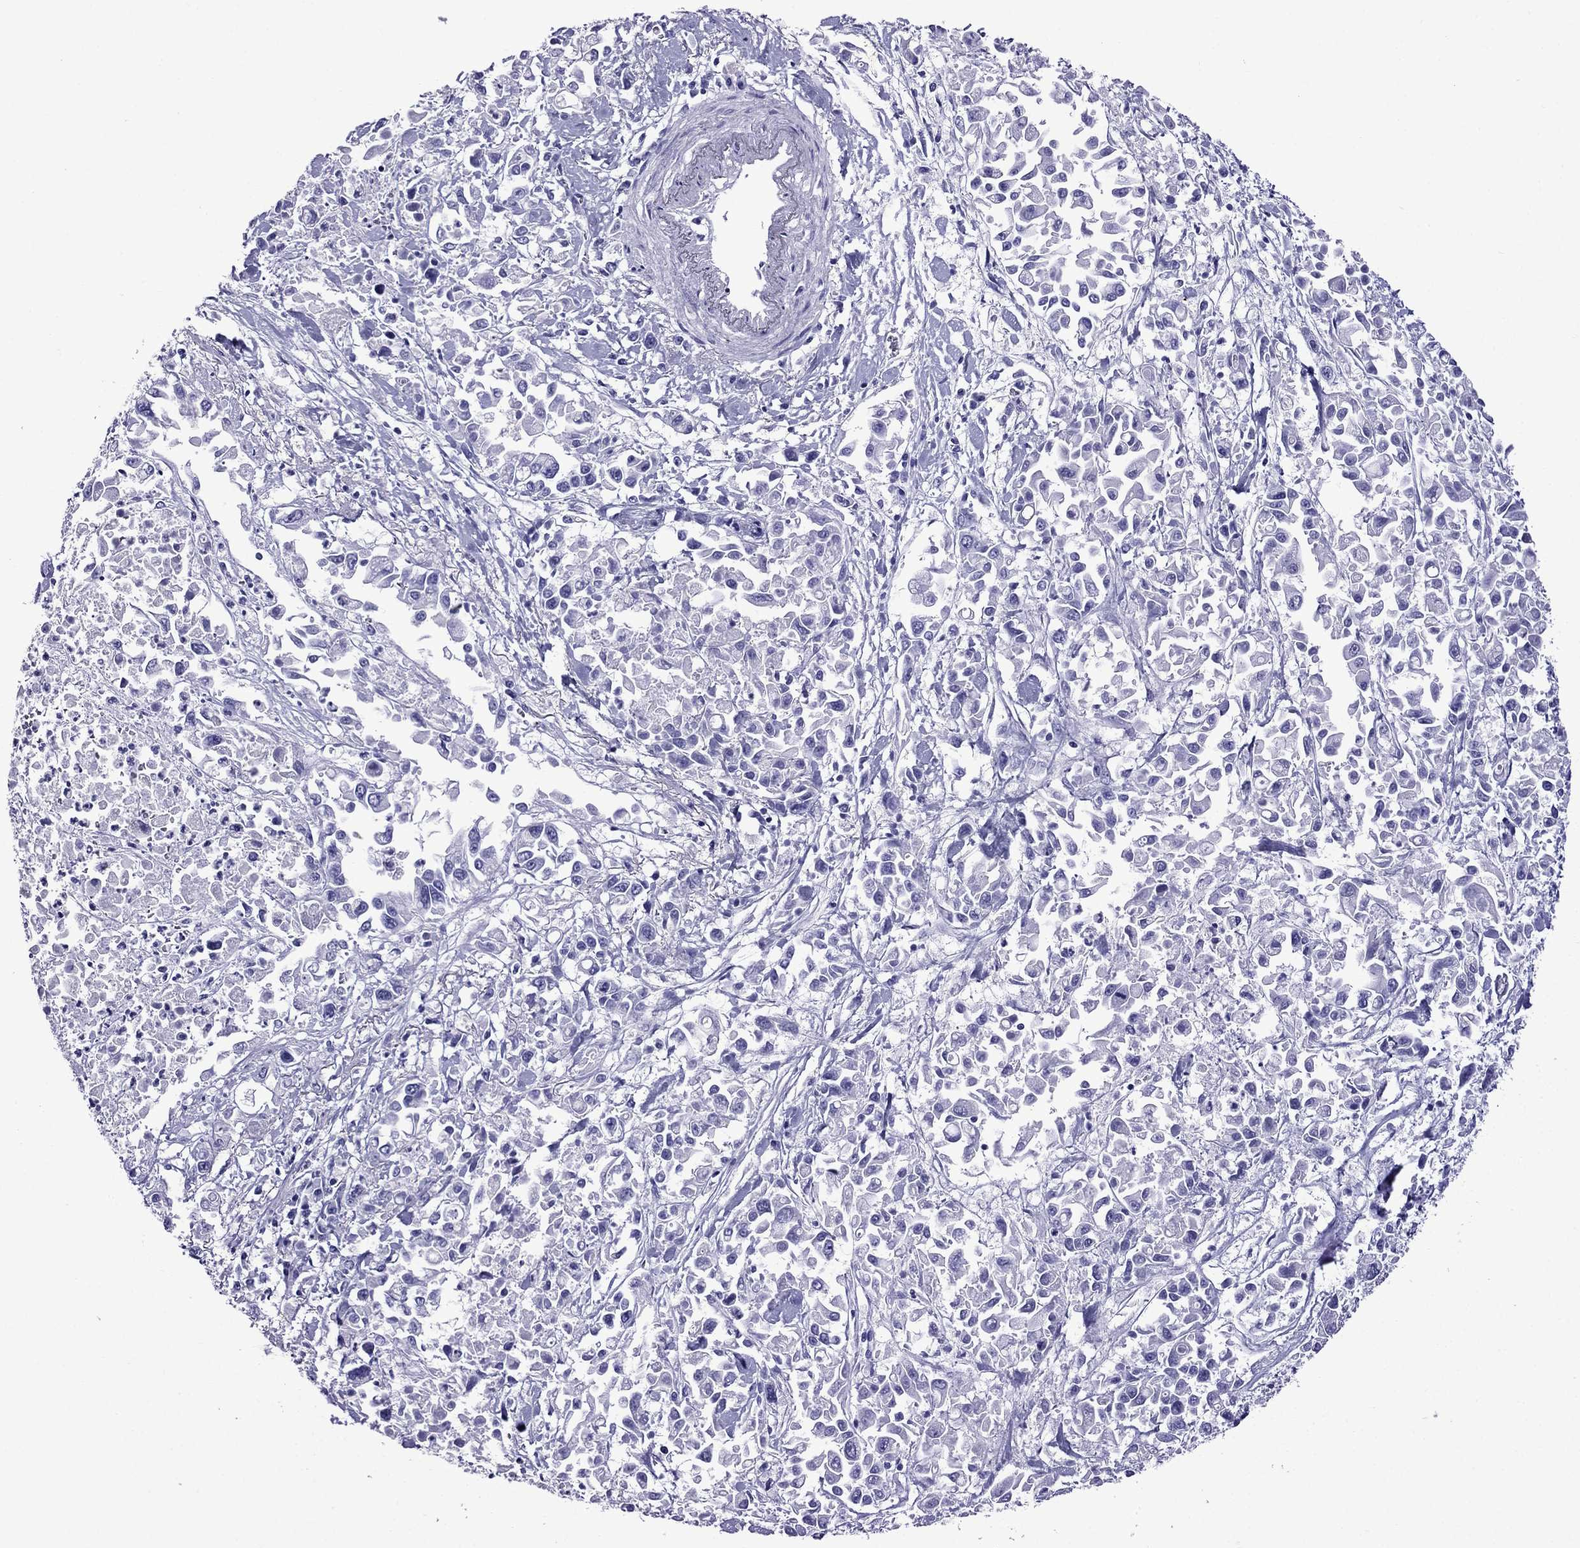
{"staining": {"intensity": "negative", "quantity": "none", "location": "none"}, "tissue": "pancreatic cancer", "cell_type": "Tumor cells", "image_type": "cancer", "snomed": [{"axis": "morphology", "description": "Adenocarcinoma, NOS"}, {"axis": "topography", "description": "Pancreas"}], "caption": "The photomicrograph displays no staining of tumor cells in pancreatic adenocarcinoma.", "gene": "CRYBA1", "patient": {"sex": "female", "age": 83}}